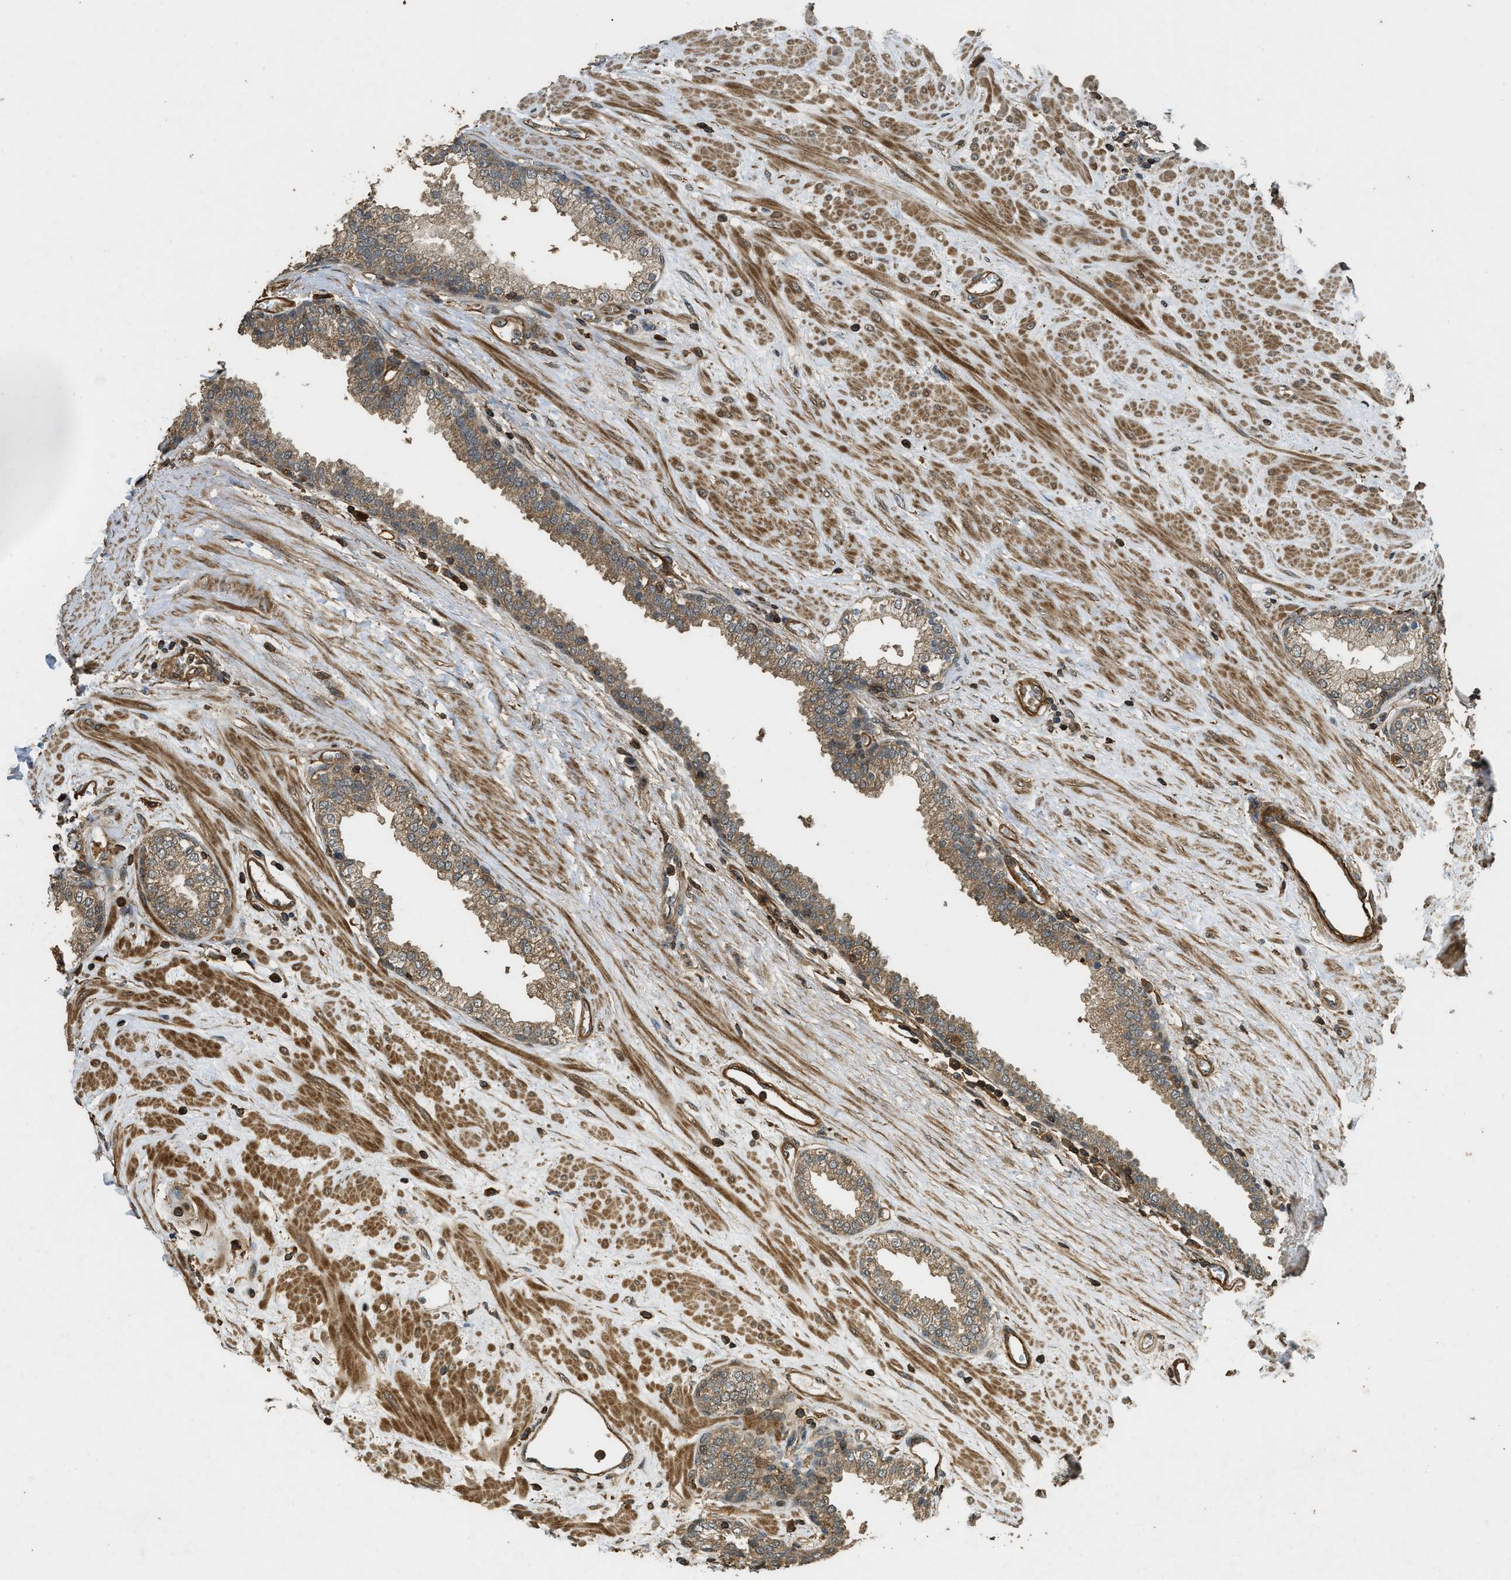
{"staining": {"intensity": "moderate", "quantity": ">75%", "location": "cytoplasmic/membranous"}, "tissue": "prostate", "cell_type": "Glandular cells", "image_type": "normal", "snomed": [{"axis": "morphology", "description": "Normal tissue, NOS"}, {"axis": "topography", "description": "Prostate"}], "caption": "Normal prostate demonstrates moderate cytoplasmic/membranous staining in approximately >75% of glandular cells, visualized by immunohistochemistry.", "gene": "PPP6R3", "patient": {"sex": "male", "age": 51}}